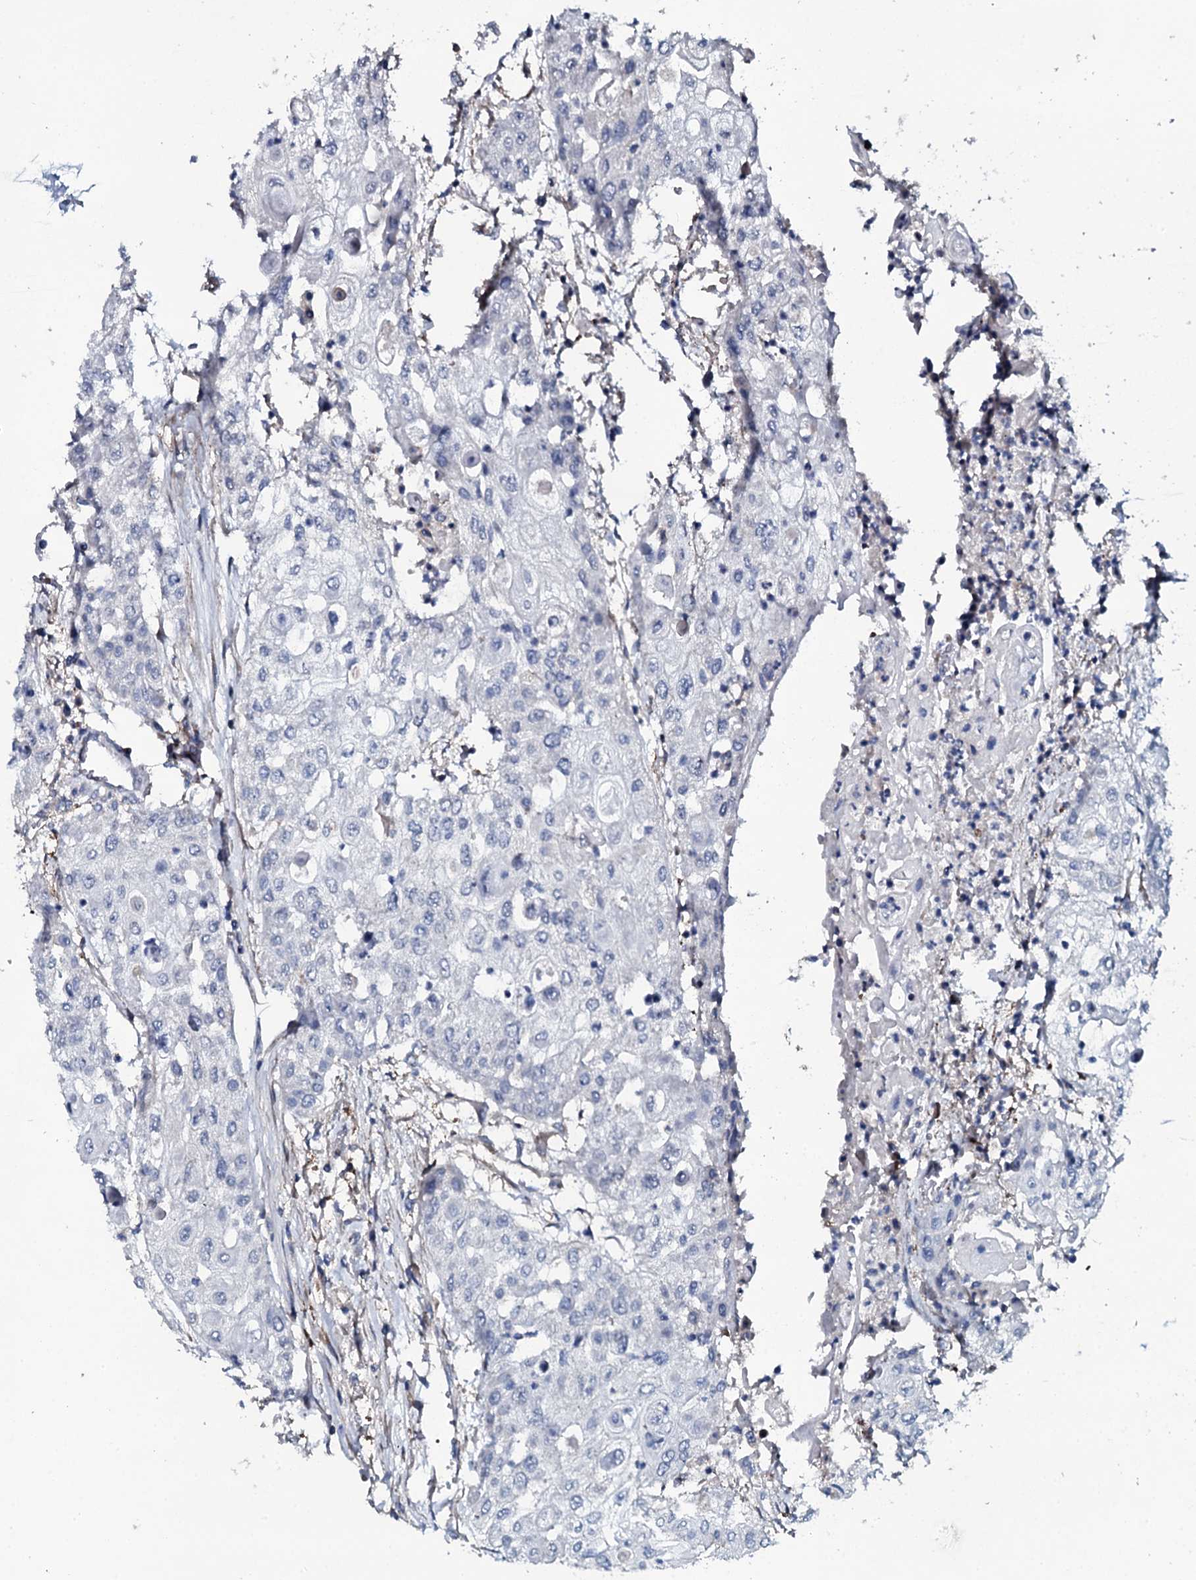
{"staining": {"intensity": "negative", "quantity": "none", "location": "none"}, "tissue": "urothelial cancer", "cell_type": "Tumor cells", "image_type": "cancer", "snomed": [{"axis": "morphology", "description": "Urothelial carcinoma, High grade"}, {"axis": "topography", "description": "Urinary bladder"}], "caption": "Tumor cells show no significant positivity in urothelial cancer.", "gene": "IL12B", "patient": {"sex": "female", "age": 79}}